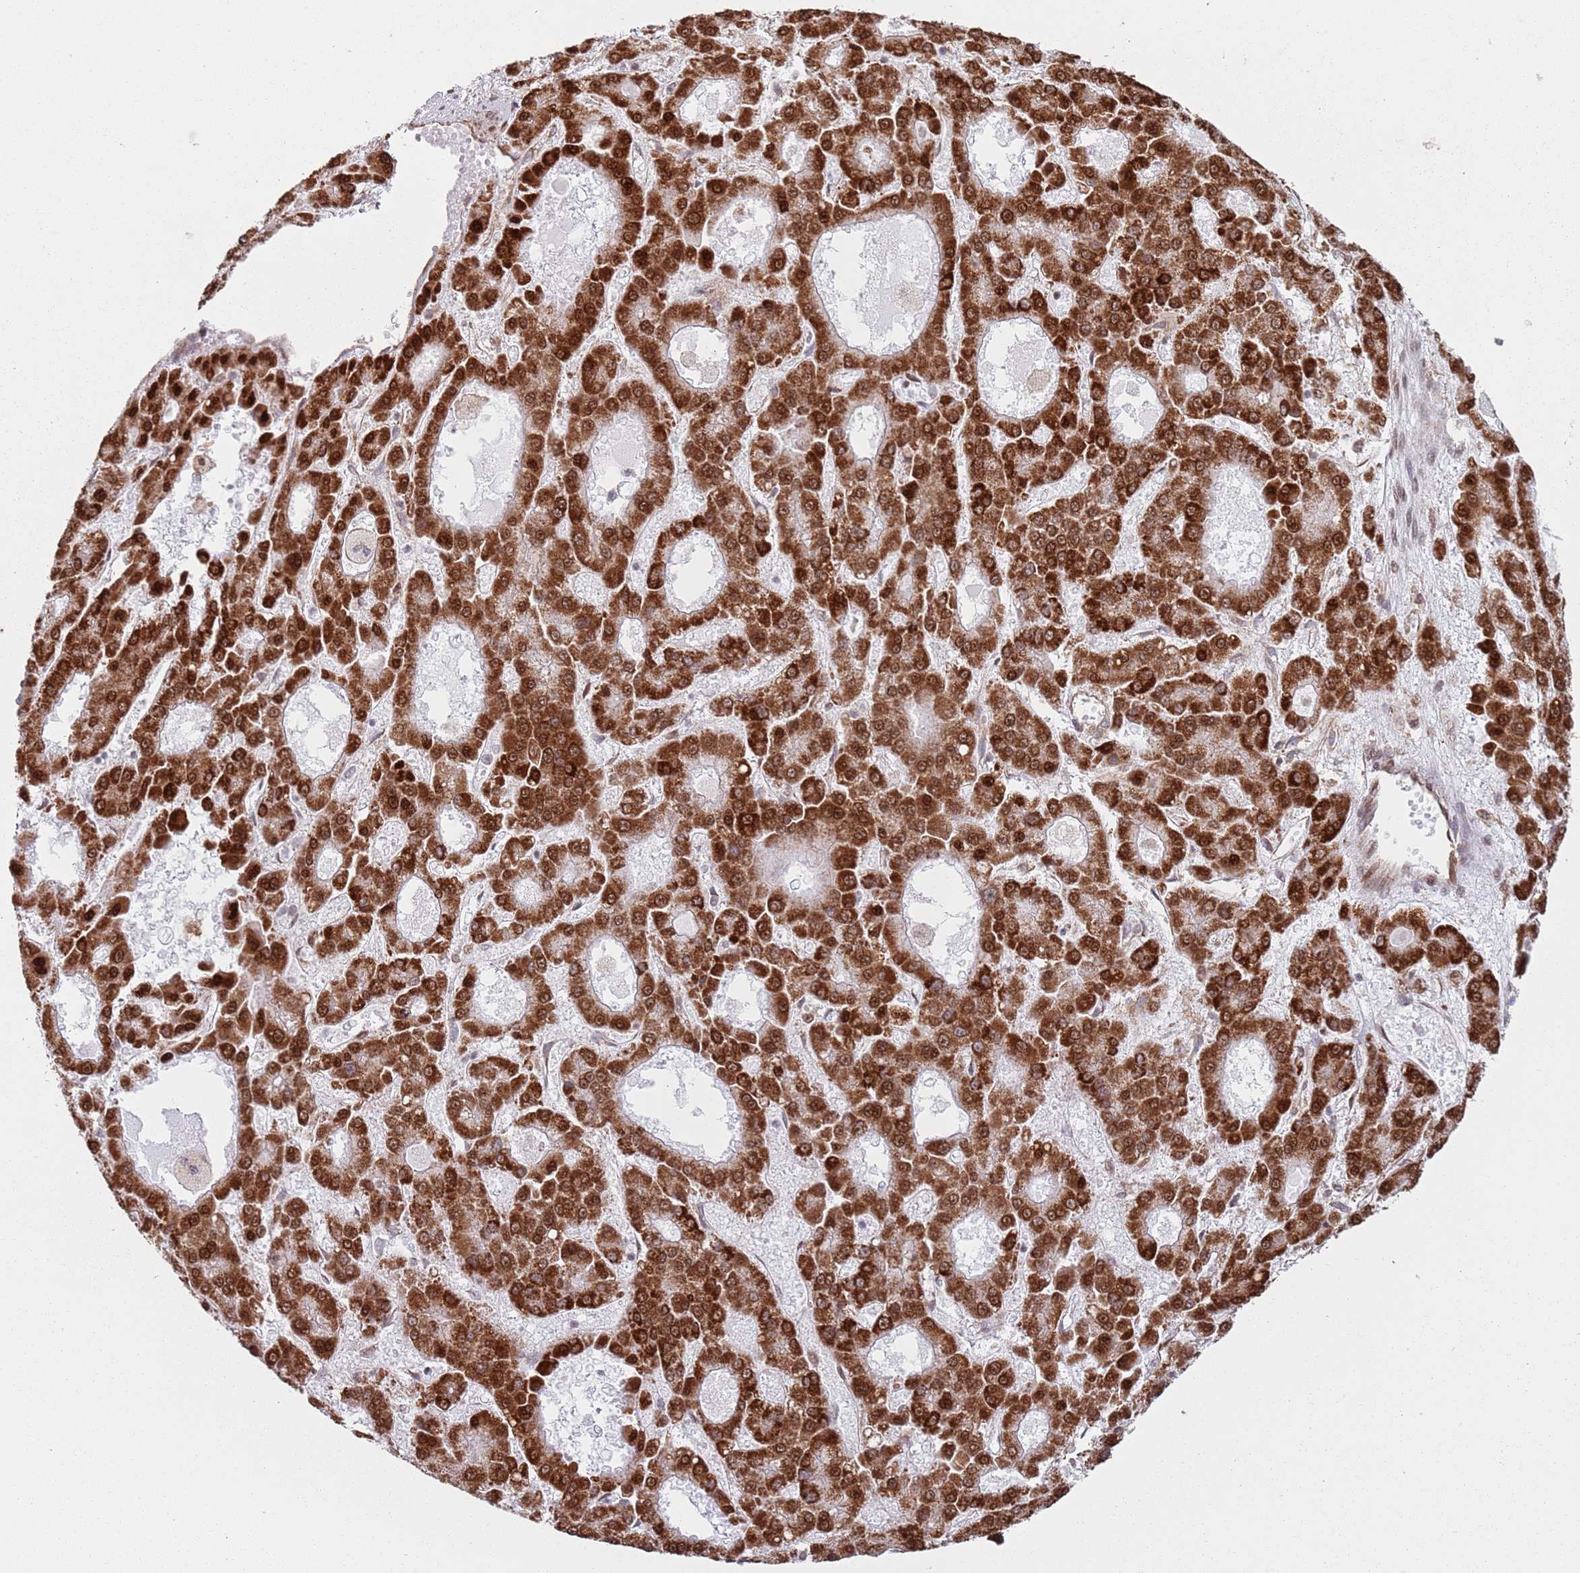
{"staining": {"intensity": "strong", "quantity": ">75%", "location": "cytoplasmic/membranous,nuclear"}, "tissue": "liver cancer", "cell_type": "Tumor cells", "image_type": "cancer", "snomed": [{"axis": "morphology", "description": "Carcinoma, Hepatocellular, NOS"}, {"axis": "topography", "description": "Liver"}], "caption": "An IHC micrograph of neoplastic tissue is shown. Protein staining in brown highlights strong cytoplasmic/membranous and nuclear positivity in hepatocellular carcinoma (liver) within tumor cells.", "gene": "HNRNPLL", "patient": {"sex": "male", "age": 70}}